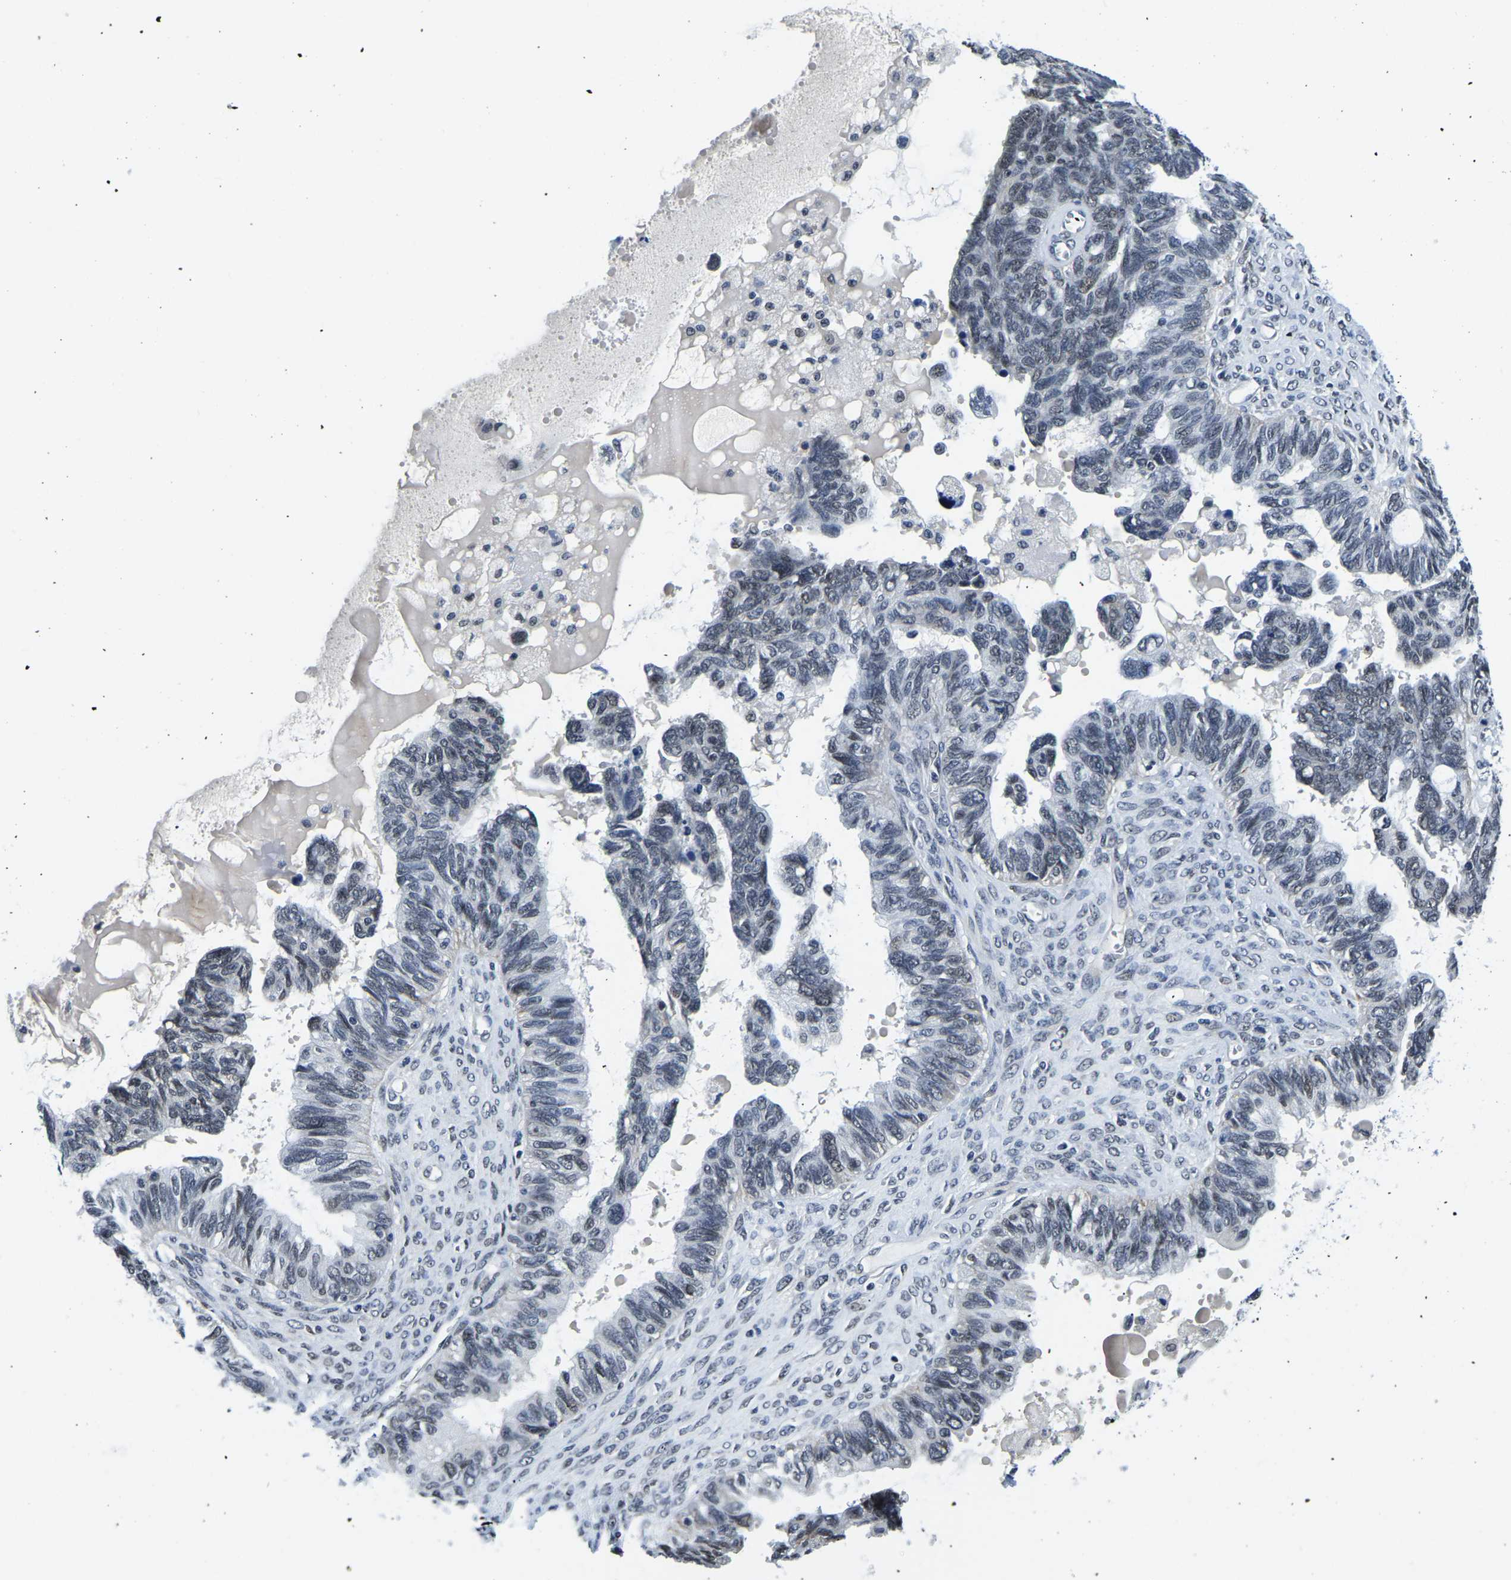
{"staining": {"intensity": "negative", "quantity": "none", "location": "none"}, "tissue": "ovarian cancer", "cell_type": "Tumor cells", "image_type": "cancer", "snomed": [{"axis": "morphology", "description": "Cystadenocarcinoma, serous, NOS"}, {"axis": "topography", "description": "Ovary"}], "caption": "IHC image of neoplastic tissue: human serous cystadenocarcinoma (ovarian) stained with DAB shows no significant protein staining in tumor cells.", "gene": "POLDIP3", "patient": {"sex": "female", "age": 79}}